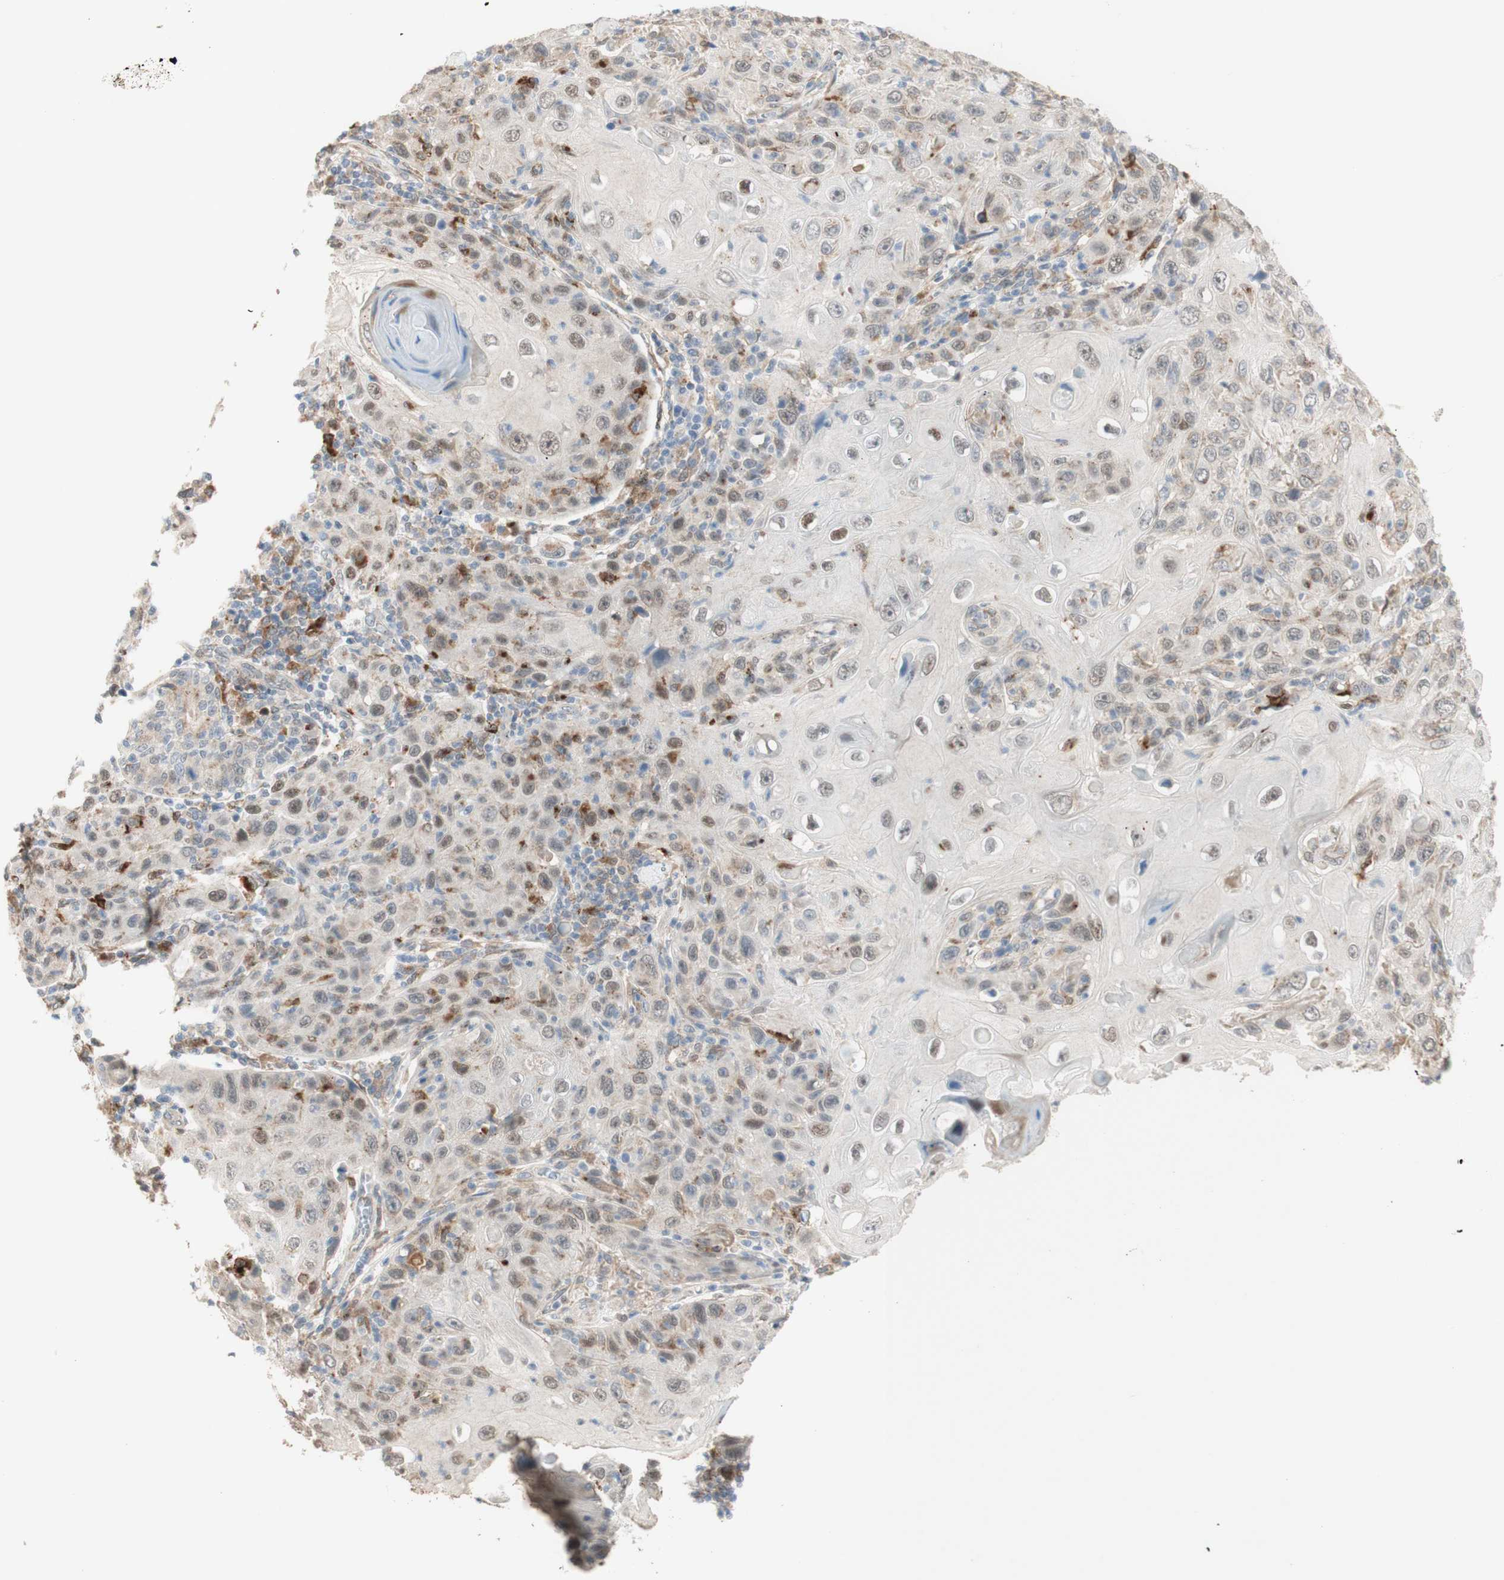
{"staining": {"intensity": "moderate", "quantity": "<25%", "location": "nuclear"}, "tissue": "skin cancer", "cell_type": "Tumor cells", "image_type": "cancer", "snomed": [{"axis": "morphology", "description": "Squamous cell carcinoma, NOS"}, {"axis": "topography", "description": "Skin"}], "caption": "Immunohistochemical staining of human skin cancer (squamous cell carcinoma) reveals low levels of moderate nuclear protein positivity in about <25% of tumor cells.", "gene": "GAPT", "patient": {"sex": "female", "age": 88}}